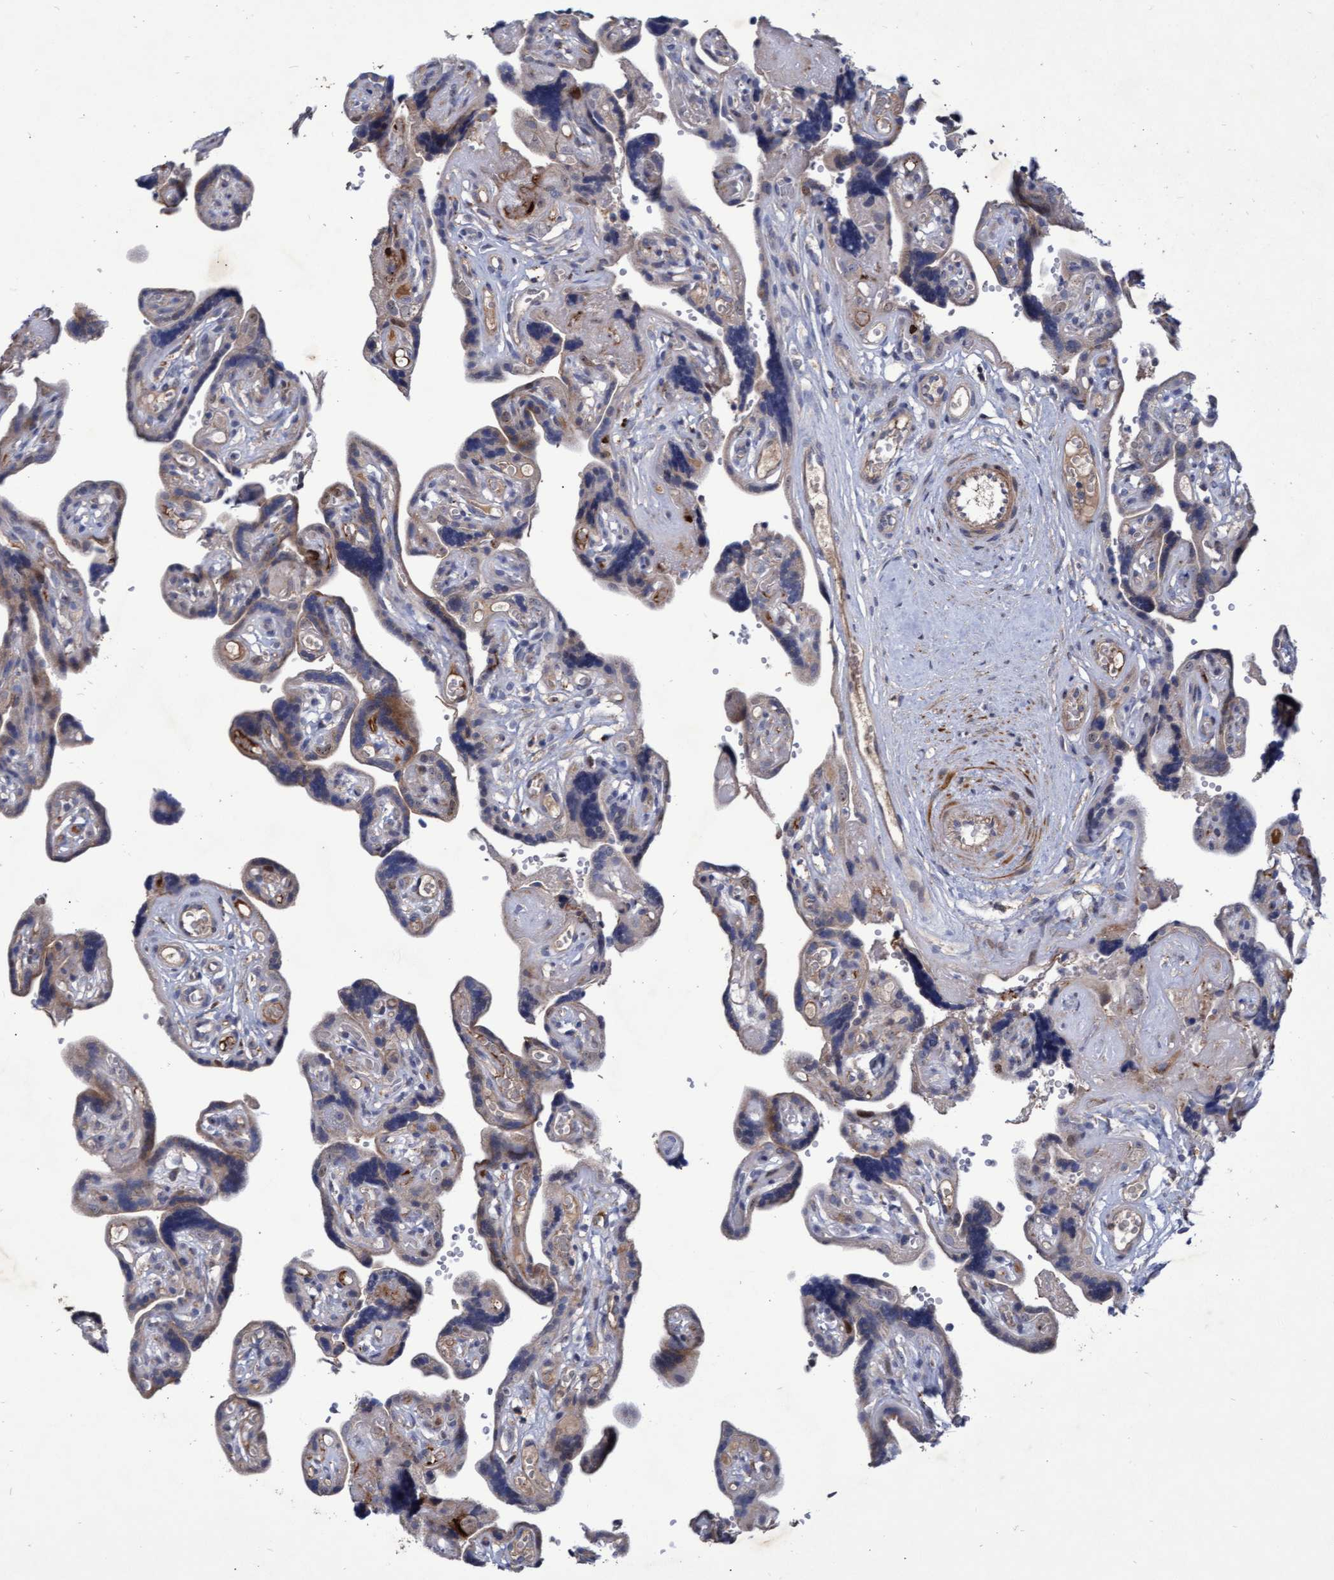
{"staining": {"intensity": "moderate", "quantity": ">75%", "location": "cytoplasmic/membranous"}, "tissue": "placenta", "cell_type": "Trophoblastic cells", "image_type": "normal", "snomed": [{"axis": "morphology", "description": "Normal tissue, NOS"}, {"axis": "topography", "description": "Placenta"}], "caption": "Protein expression by immunohistochemistry demonstrates moderate cytoplasmic/membranous staining in approximately >75% of trophoblastic cells in normal placenta.", "gene": "ABCF2", "patient": {"sex": "female", "age": 30}}